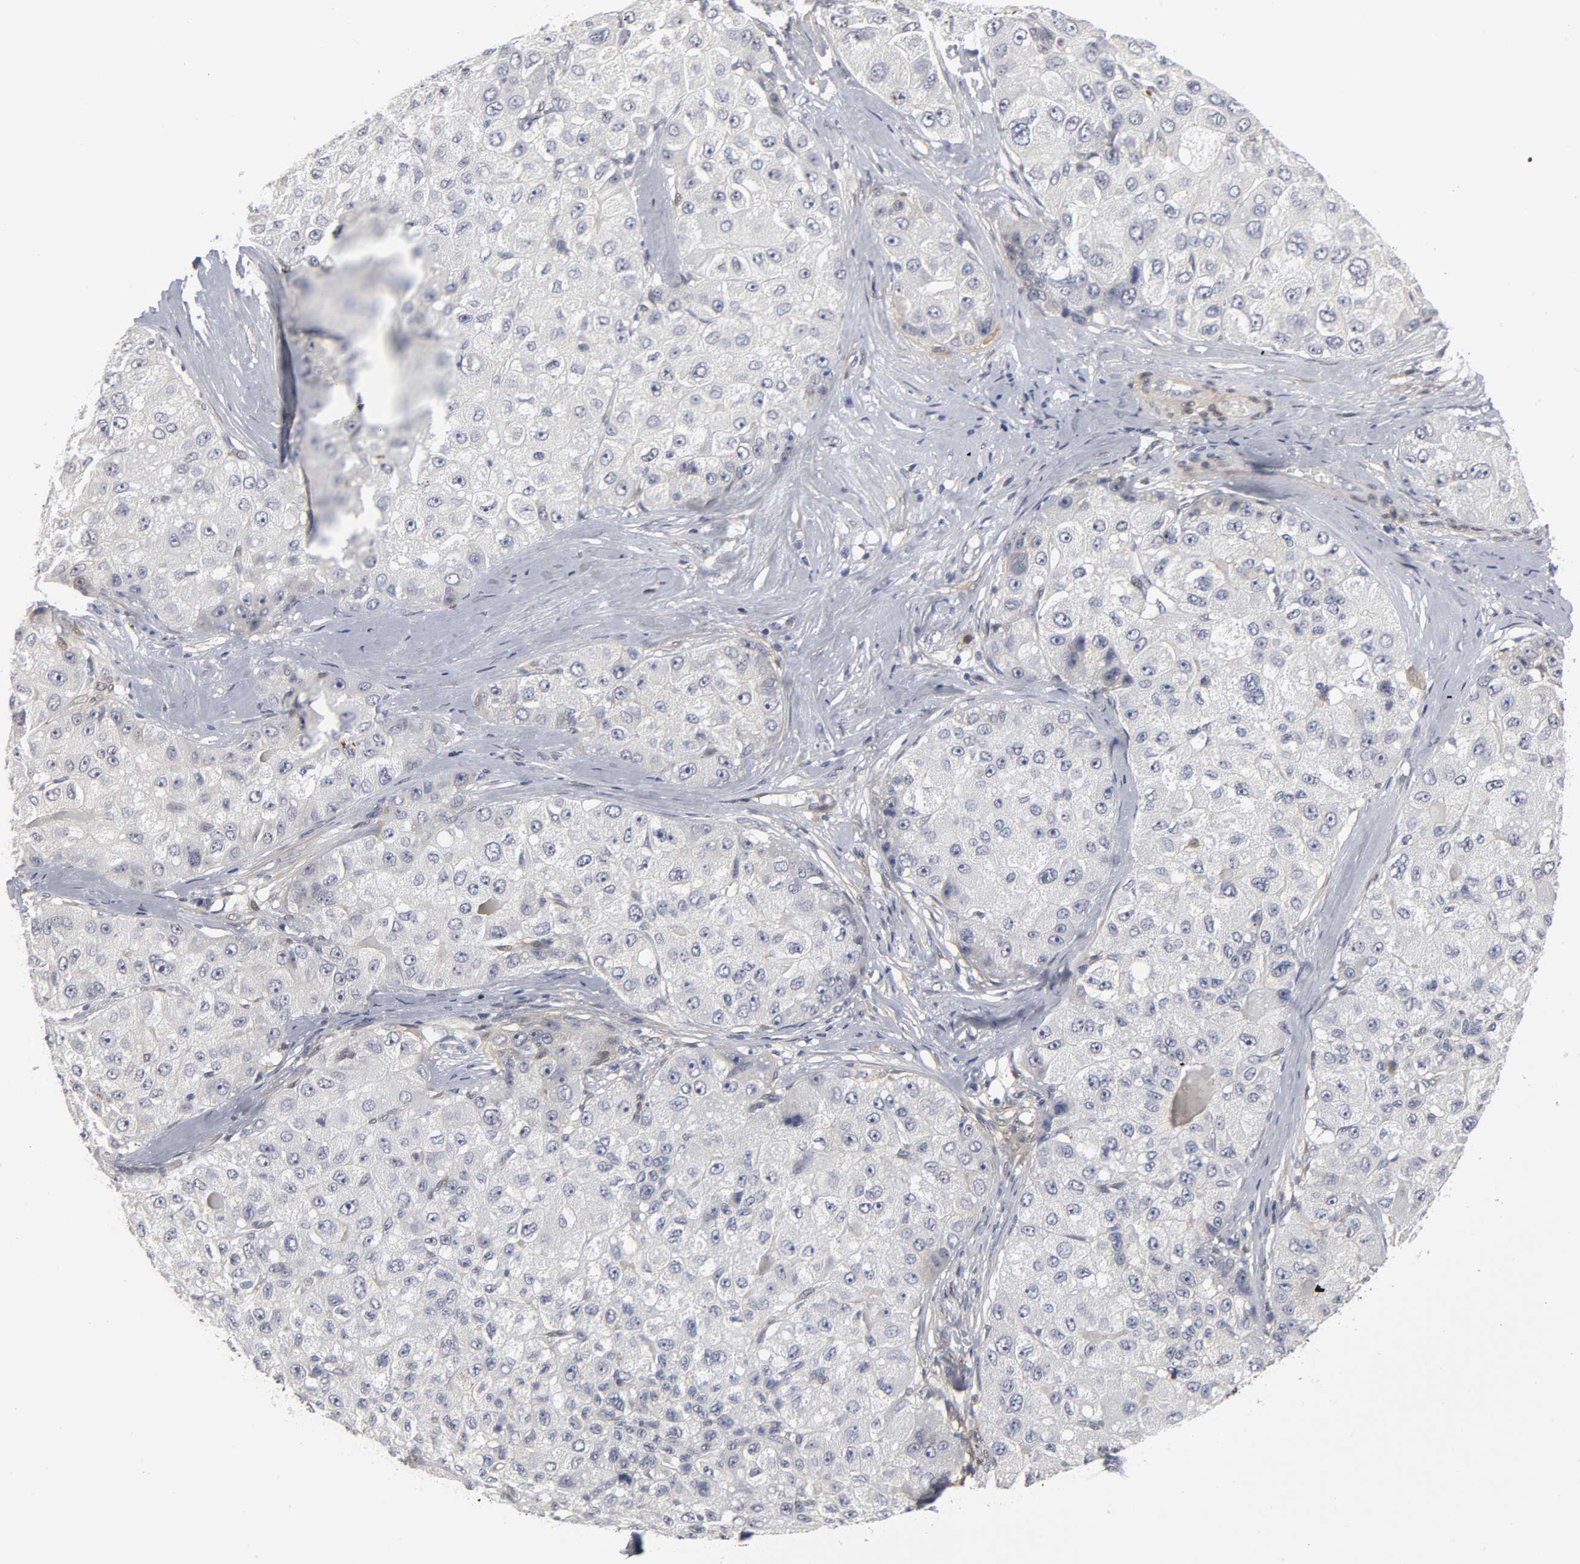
{"staining": {"intensity": "negative", "quantity": "none", "location": "none"}, "tissue": "liver cancer", "cell_type": "Tumor cells", "image_type": "cancer", "snomed": [{"axis": "morphology", "description": "Carcinoma, Hepatocellular, NOS"}, {"axis": "topography", "description": "Liver"}], "caption": "Tumor cells are negative for brown protein staining in liver cancer (hepatocellular carcinoma).", "gene": "PDLIM3", "patient": {"sex": "male", "age": 80}}